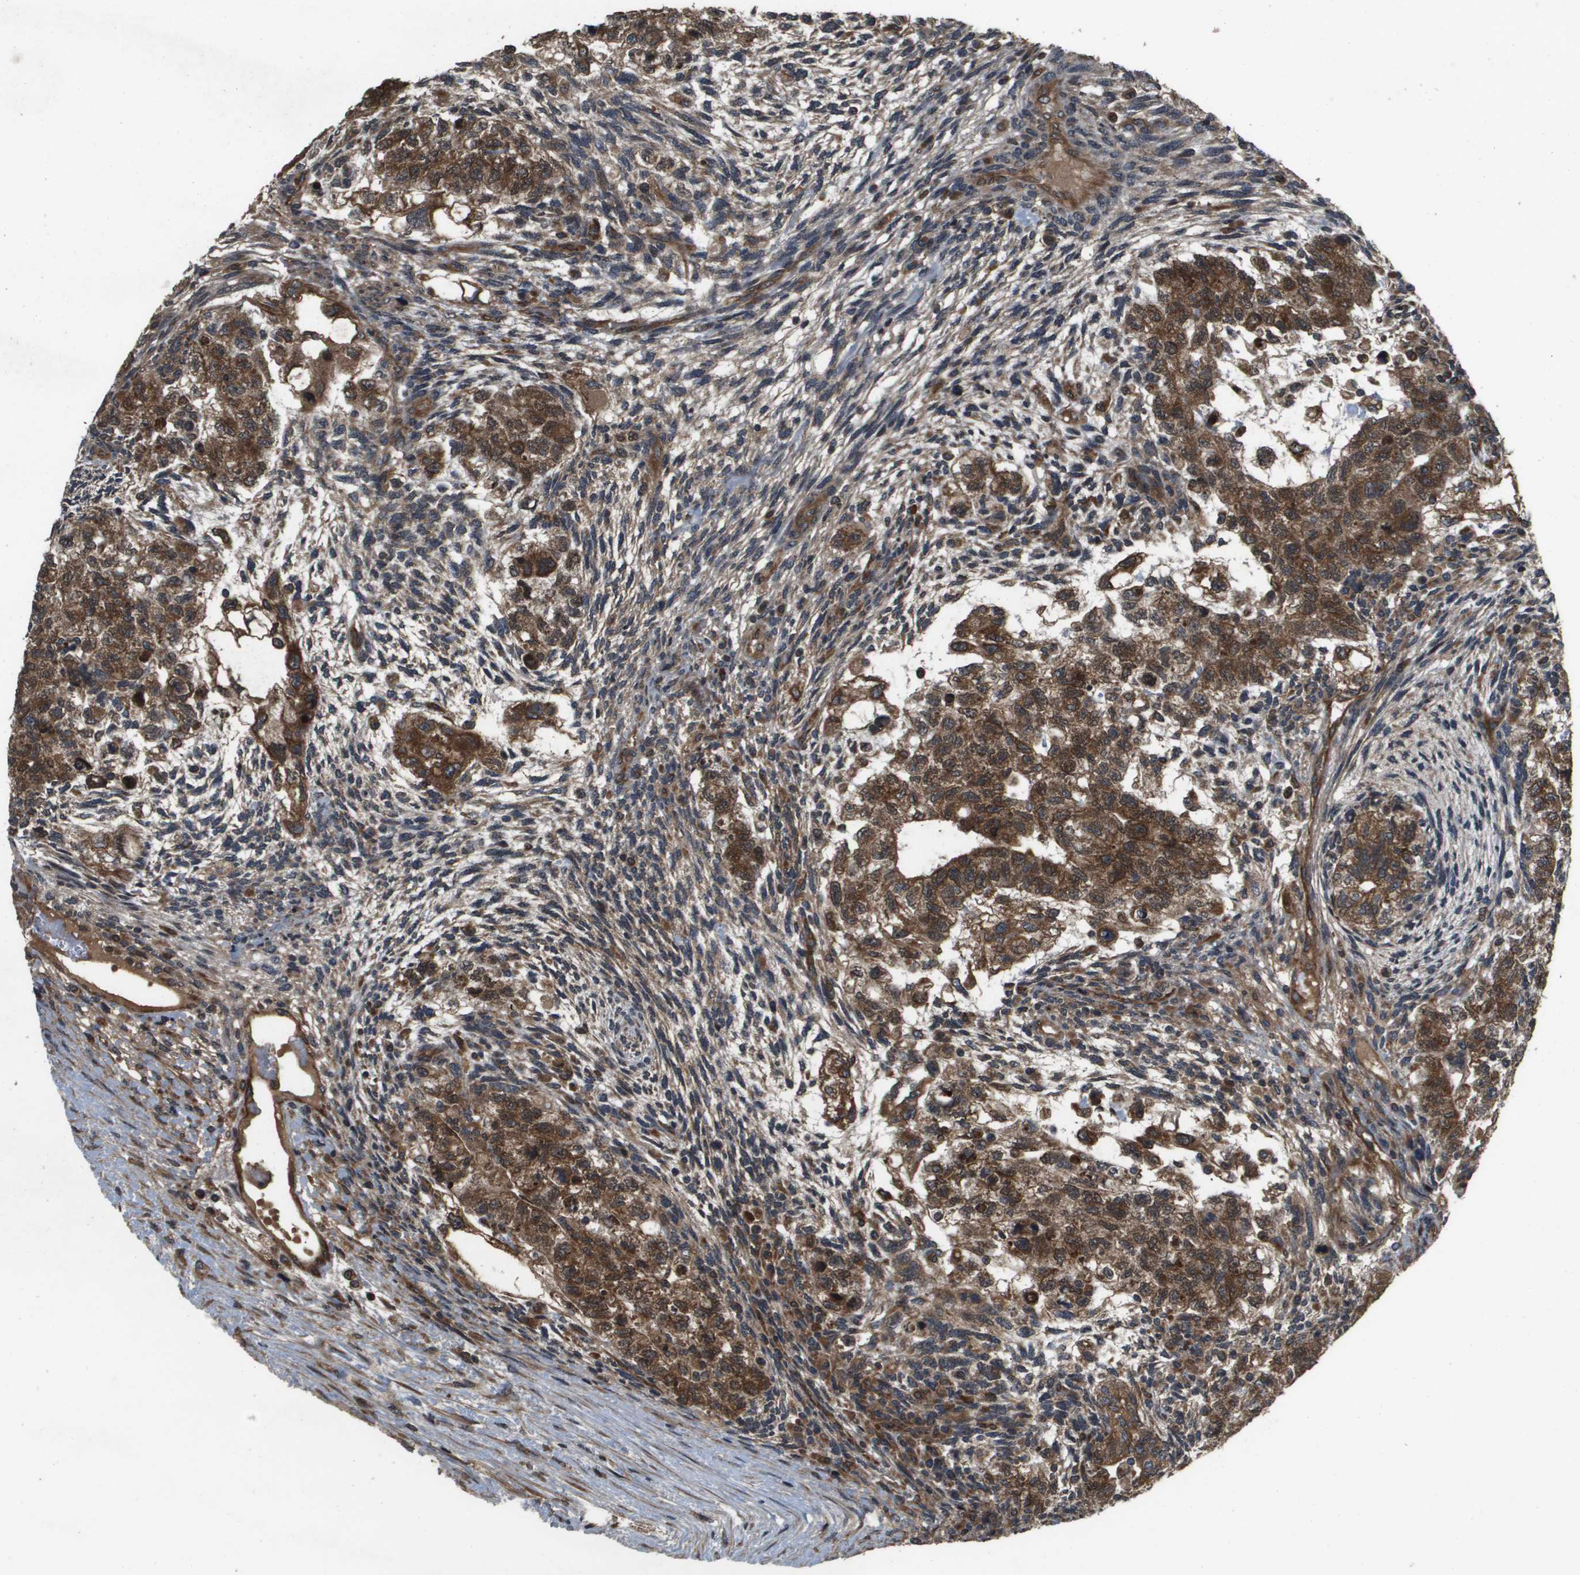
{"staining": {"intensity": "moderate", "quantity": ">75%", "location": "cytoplasmic/membranous,nuclear"}, "tissue": "testis cancer", "cell_type": "Tumor cells", "image_type": "cancer", "snomed": [{"axis": "morphology", "description": "Normal tissue, NOS"}, {"axis": "morphology", "description": "Carcinoma, Embryonal, NOS"}, {"axis": "topography", "description": "Testis"}], "caption": "Immunohistochemical staining of human testis cancer (embryonal carcinoma) demonstrates medium levels of moderate cytoplasmic/membranous and nuclear protein staining in approximately >75% of tumor cells.", "gene": "SPTLC1", "patient": {"sex": "male", "age": 36}}